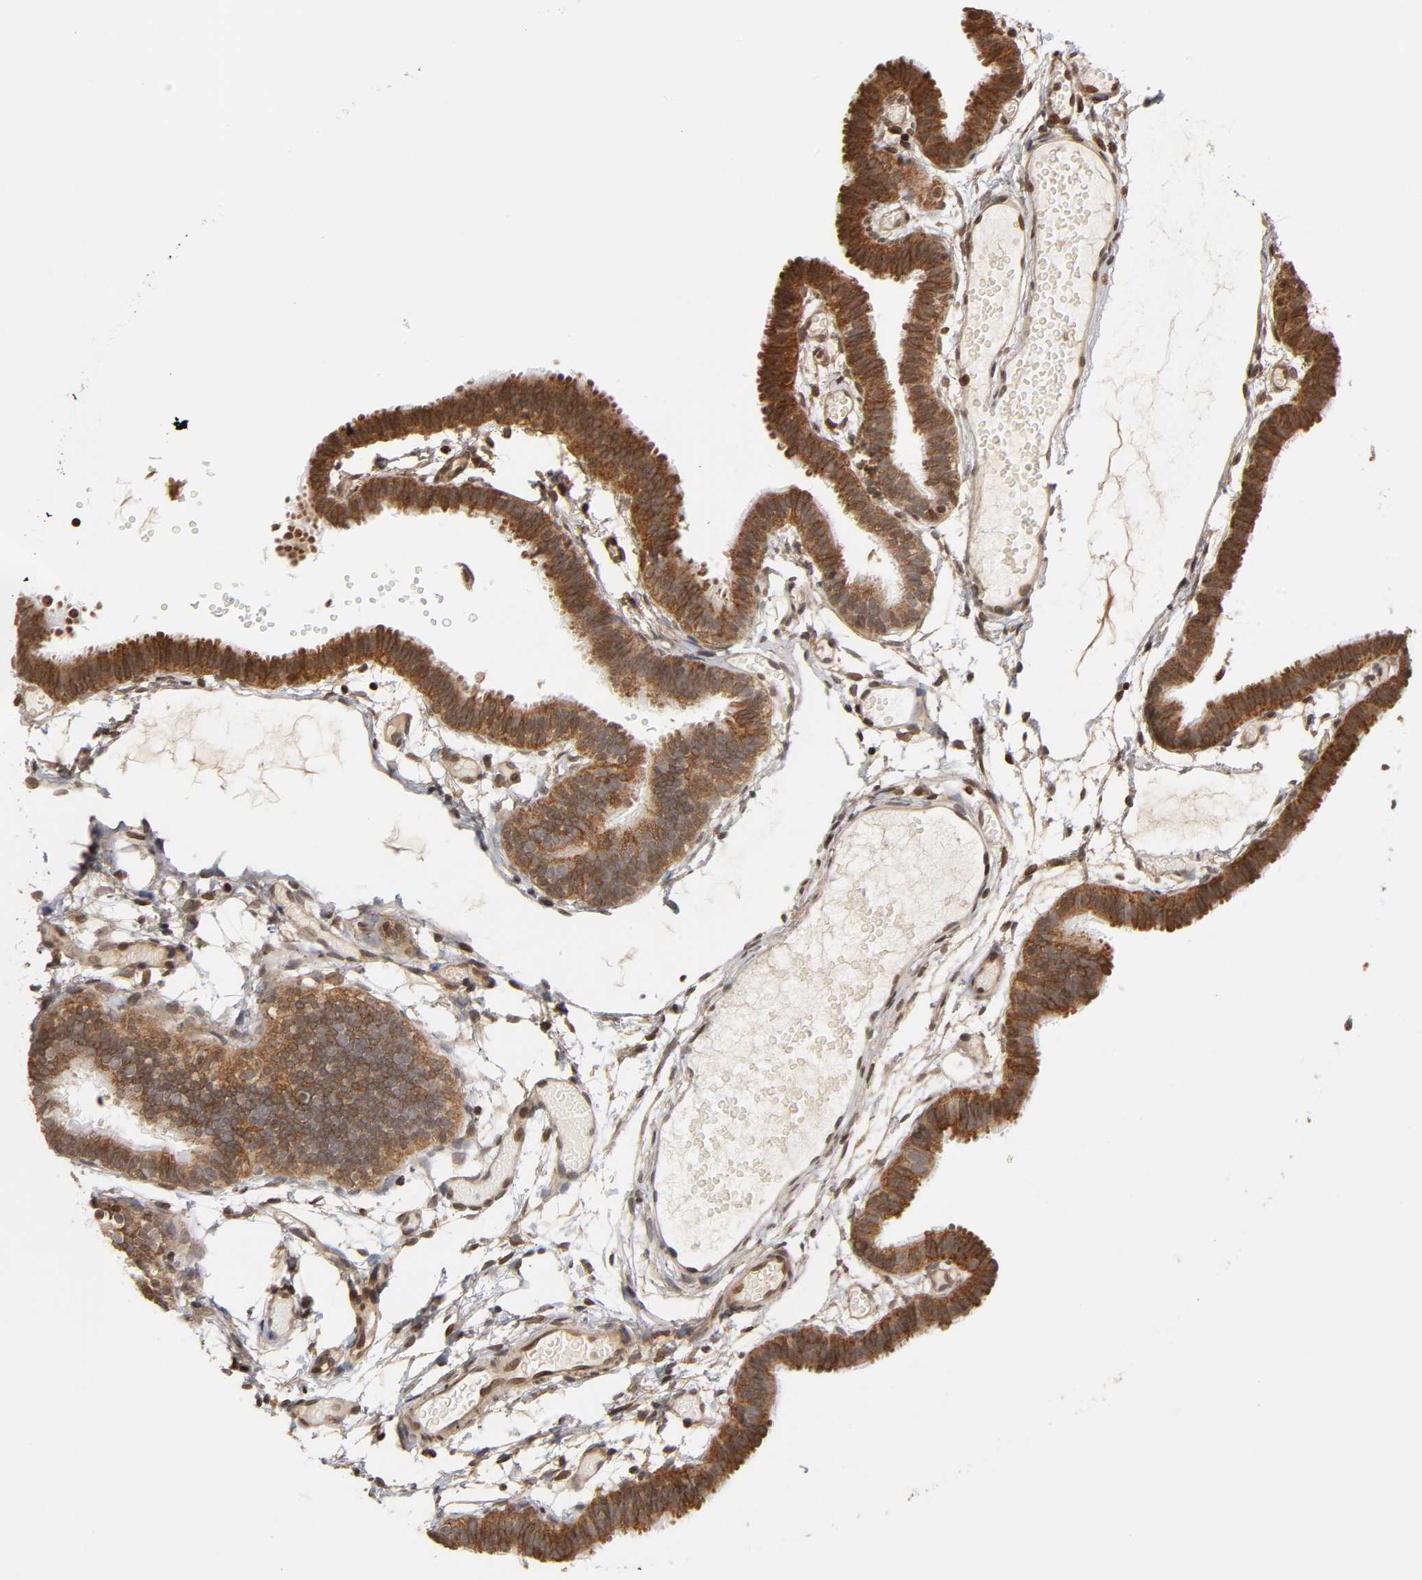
{"staining": {"intensity": "moderate", "quantity": ">75%", "location": "cytoplasmic/membranous"}, "tissue": "fallopian tube", "cell_type": "Glandular cells", "image_type": "normal", "snomed": [{"axis": "morphology", "description": "Normal tissue, NOS"}, {"axis": "topography", "description": "Fallopian tube"}], "caption": "Immunohistochemistry (IHC) photomicrograph of benign fallopian tube: fallopian tube stained using IHC demonstrates medium levels of moderate protein expression localized specifically in the cytoplasmic/membranous of glandular cells, appearing as a cytoplasmic/membranous brown color.", "gene": "ITGAV", "patient": {"sex": "female", "age": 29}}